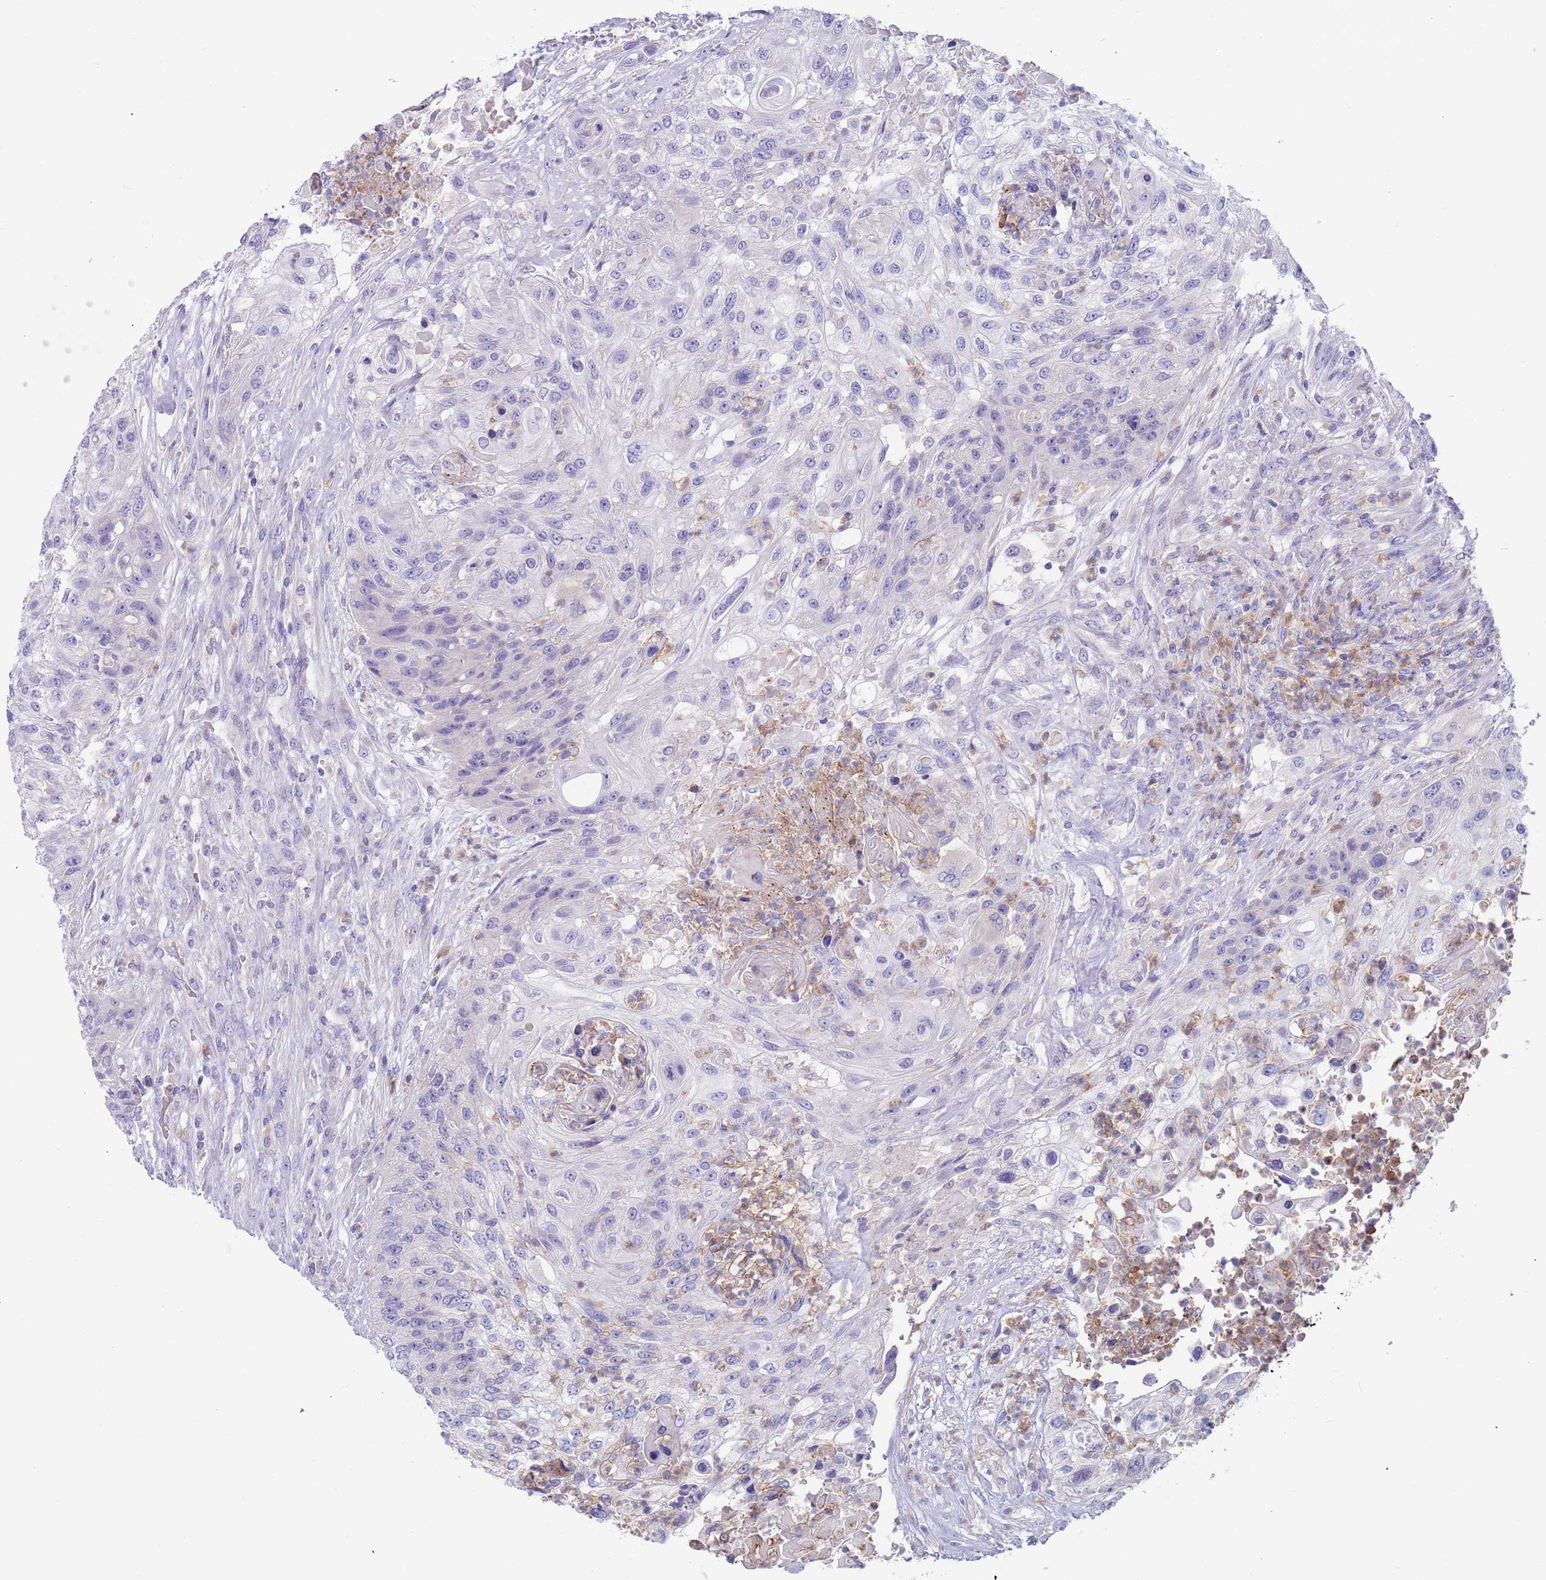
{"staining": {"intensity": "negative", "quantity": "none", "location": "none"}, "tissue": "urothelial cancer", "cell_type": "Tumor cells", "image_type": "cancer", "snomed": [{"axis": "morphology", "description": "Urothelial carcinoma, High grade"}, {"axis": "topography", "description": "Urinary bladder"}], "caption": "Urothelial carcinoma (high-grade) was stained to show a protein in brown. There is no significant positivity in tumor cells.", "gene": "TYW1", "patient": {"sex": "female", "age": 60}}